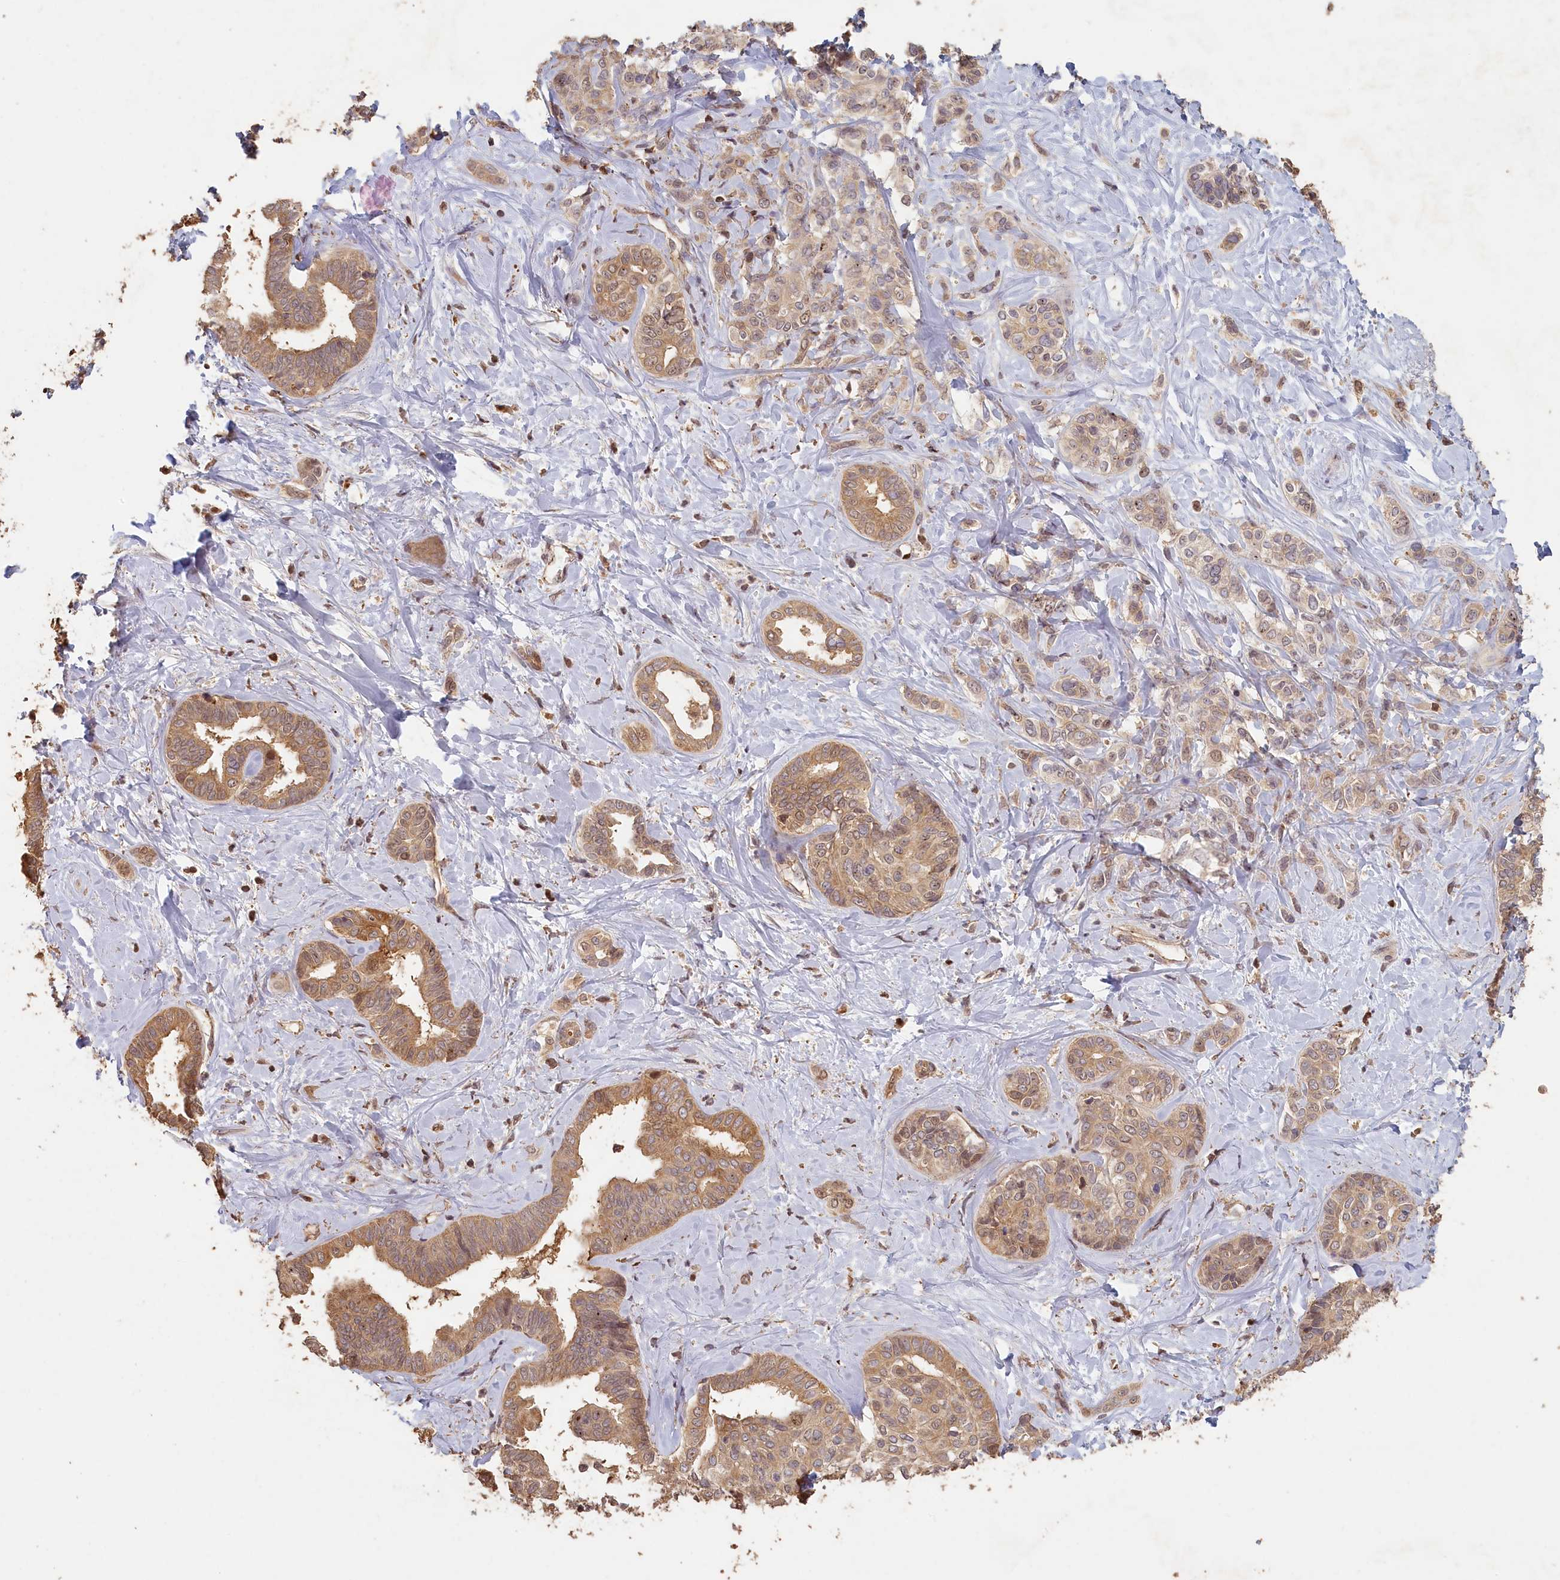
{"staining": {"intensity": "moderate", "quantity": ">75%", "location": "cytoplasmic/membranous"}, "tissue": "liver cancer", "cell_type": "Tumor cells", "image_type": "cancer", "snomed": [{"axis": "morphology", "description": "Cholangiocarcinoma"}, {"axis": "topography", "description": "Liver"}], "caption": "The immunohistochemical stain highlights moderate cytoplasmic/membranous positivity in tumor cells of liver cancer tissue. The protein of interest is stained brown, and the nuclei are stained in blue (DAB IHC with brightfield microscopy, high magnification).", "gene": "MADD", "patient": {"sex": "female", "age": 77}}